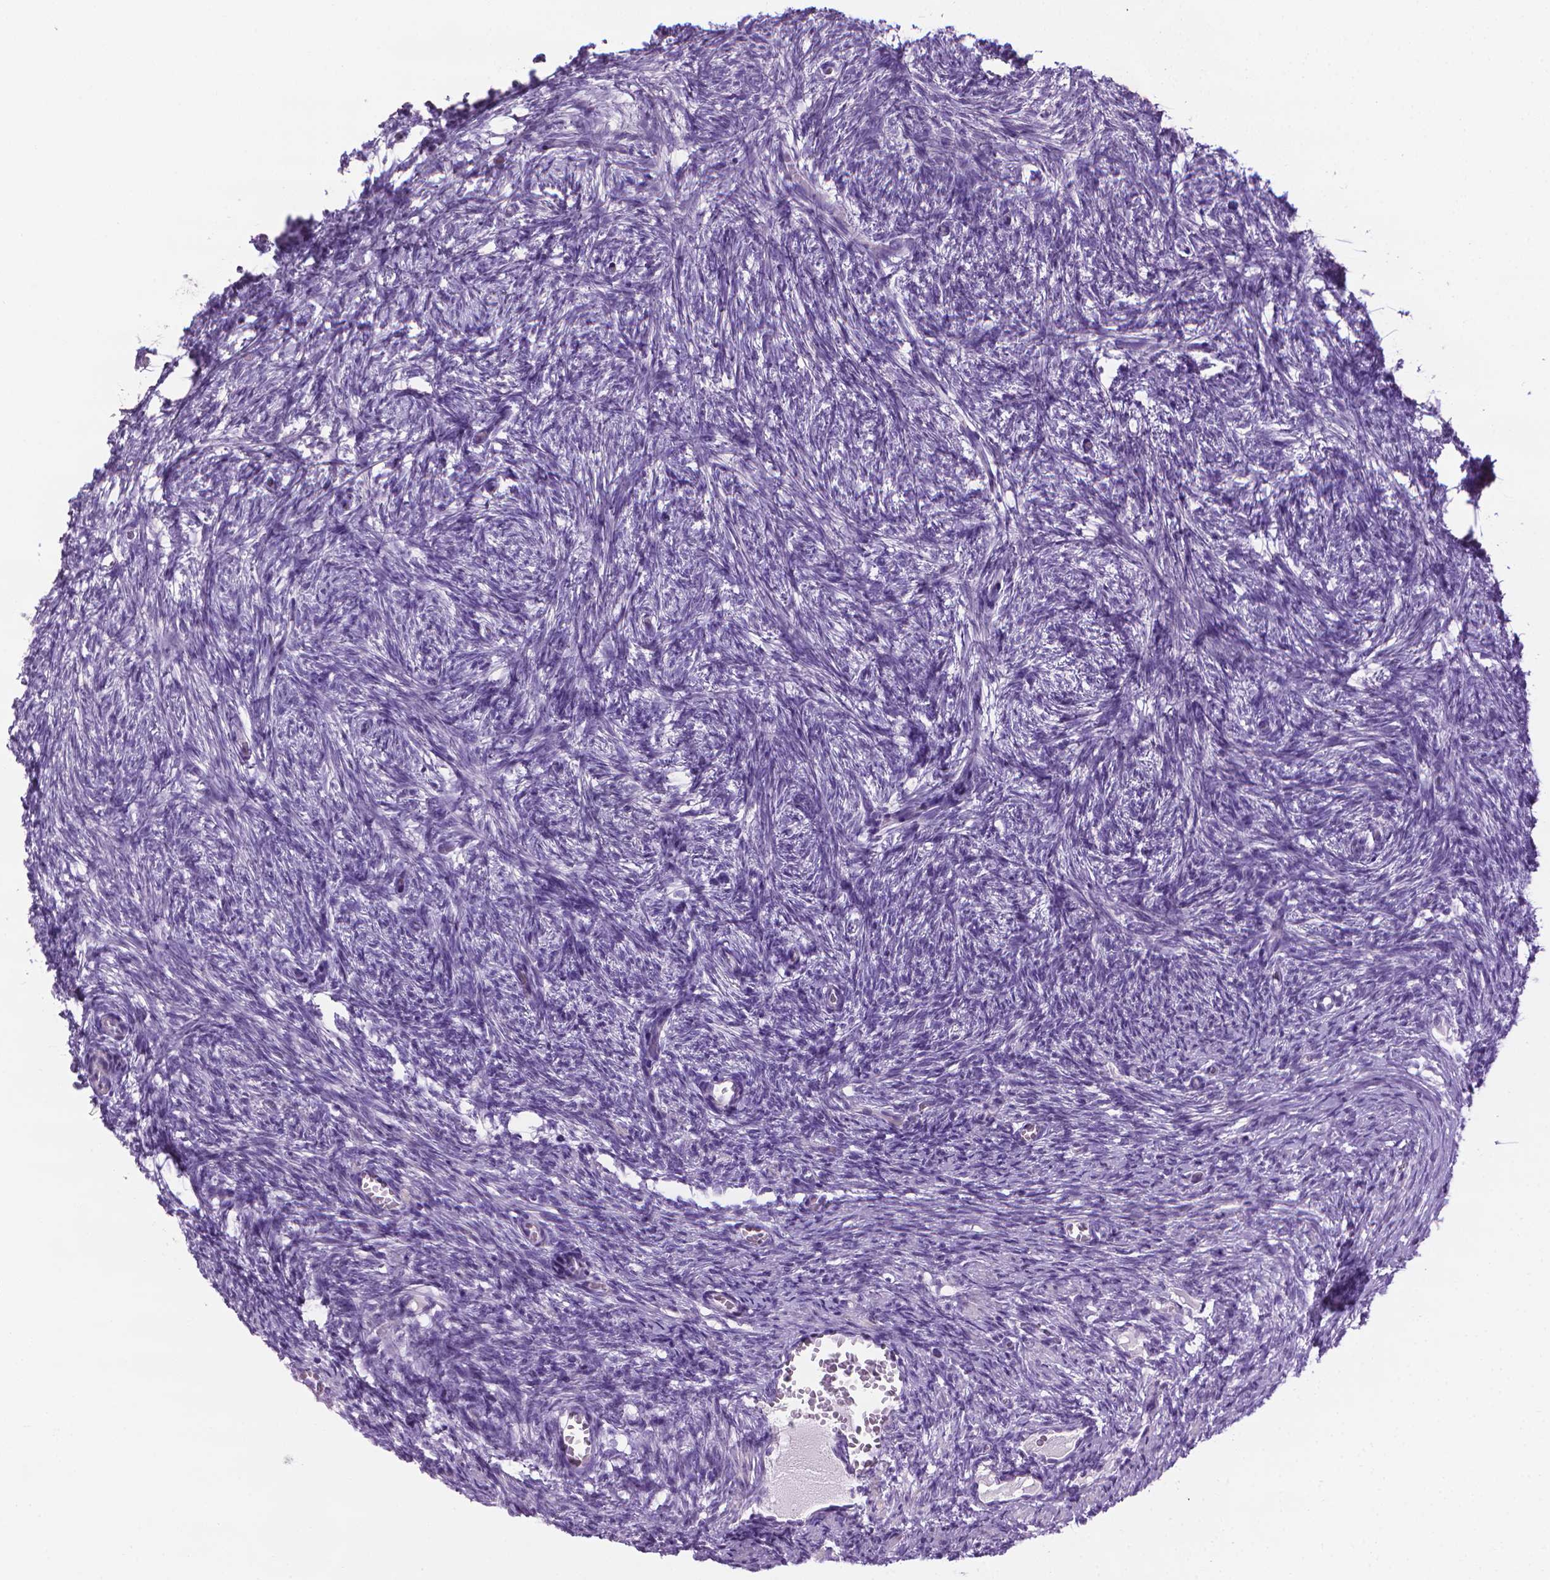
{"staining": {"intensity": "negative", "quantity": "none", "location": "none"}, "tissue": "ovary", "cell_type": "Ovarian stroma cells", "image_type": "normal", "snomed": [{"axis": "morphology", "description": "Normal tissue, NOS"}, {"axis": "topography", "description": "Ovary"}], "caption": "Protein analysis of normal ovary demonstrates no significant expression in ovarian stroma cells. (Stains: DAB (3,3'-diaminobenzidine) IHC with hematoxylin counter stain, Microscopy: brightfield microscopy at high magnification).", "gene": "DNAI7", "patient": {"sex": "female", "age": 46}}